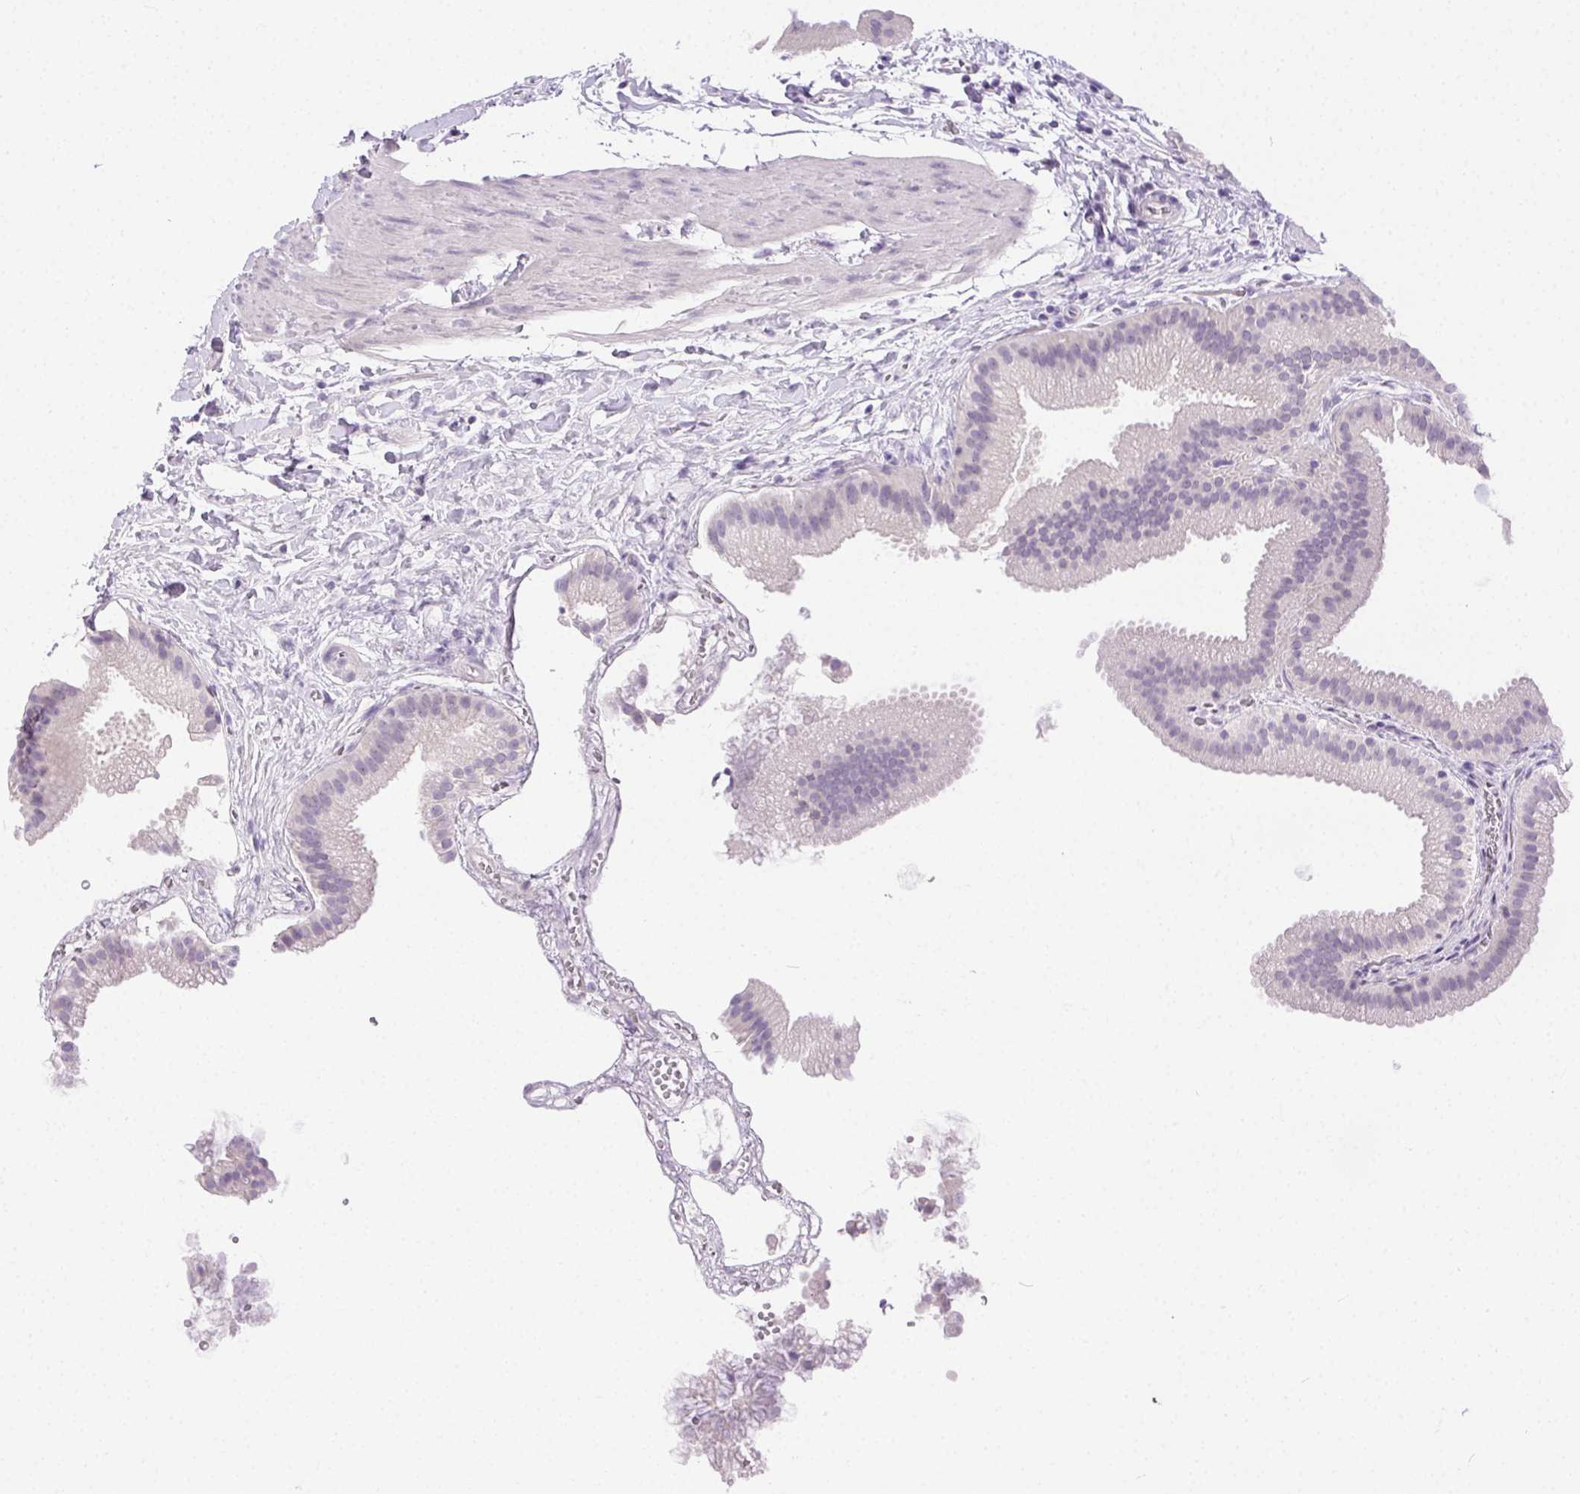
{"staining": {"intensity": "negative", "quantity": "none", "location": "none"}, "tissue": "gallbladder", "cell_type": "Glandular cells", "image_type": "normal", "snomed": [{"axis": "morphology", "description": "Normal tissue, NOS"}, {"axis": "topography", "description": "Gallbladder"}], "caption": "Gallbladder was stained to show a protein in brown. There is no significant staining in glandular cells. (Brightfield microscopy of DAB immunohistochemistry at high magnification).", "gene": "C20orf85", "patient": {"sex": "female", "age": 63}}